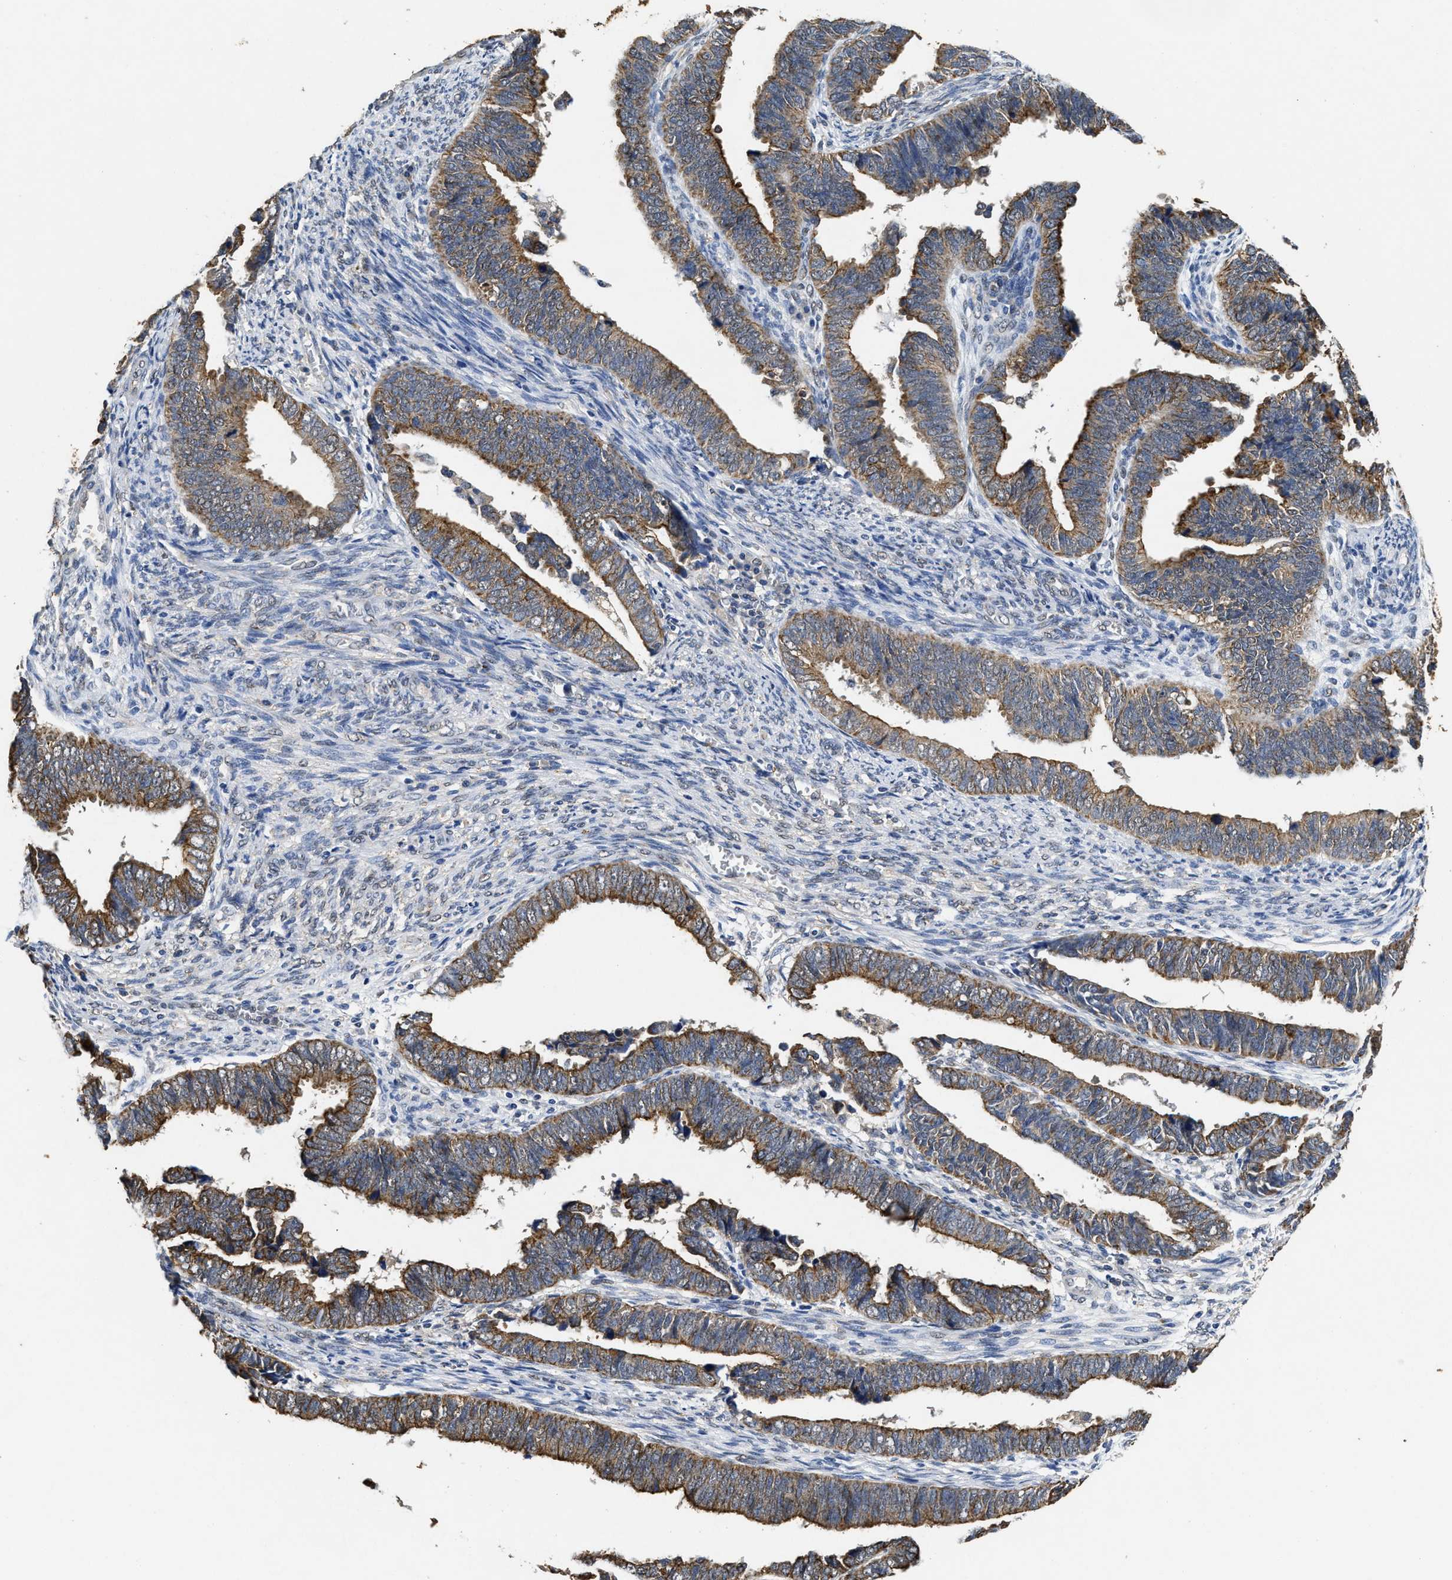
{"staining": {"intensity": "moderate", "quantity": ">75%", "location": "cytoplasmic/membranous"}, "tissue": "endometrial cancer", "cell_type": "Tumor cells", "image_type": "cancer", "snomed": [{"axis": "morphology", "description": "Adenocarcinoma, NOS"}, {"axis": "topography", "description": "Endometrium"}], "caption": "Immunohistochemistry micrograph of neoplastic tissue: human endometrial adenocarcinoma stained using IHC displays medium levels of moderate protein expression localized specifically in the cytoplasmic/membranous of tumor cells, appearing as a cytoplasmic/membranous brown color.", "gene": "CTNNA1", "patient": {"sex": "female", "age": 75}}